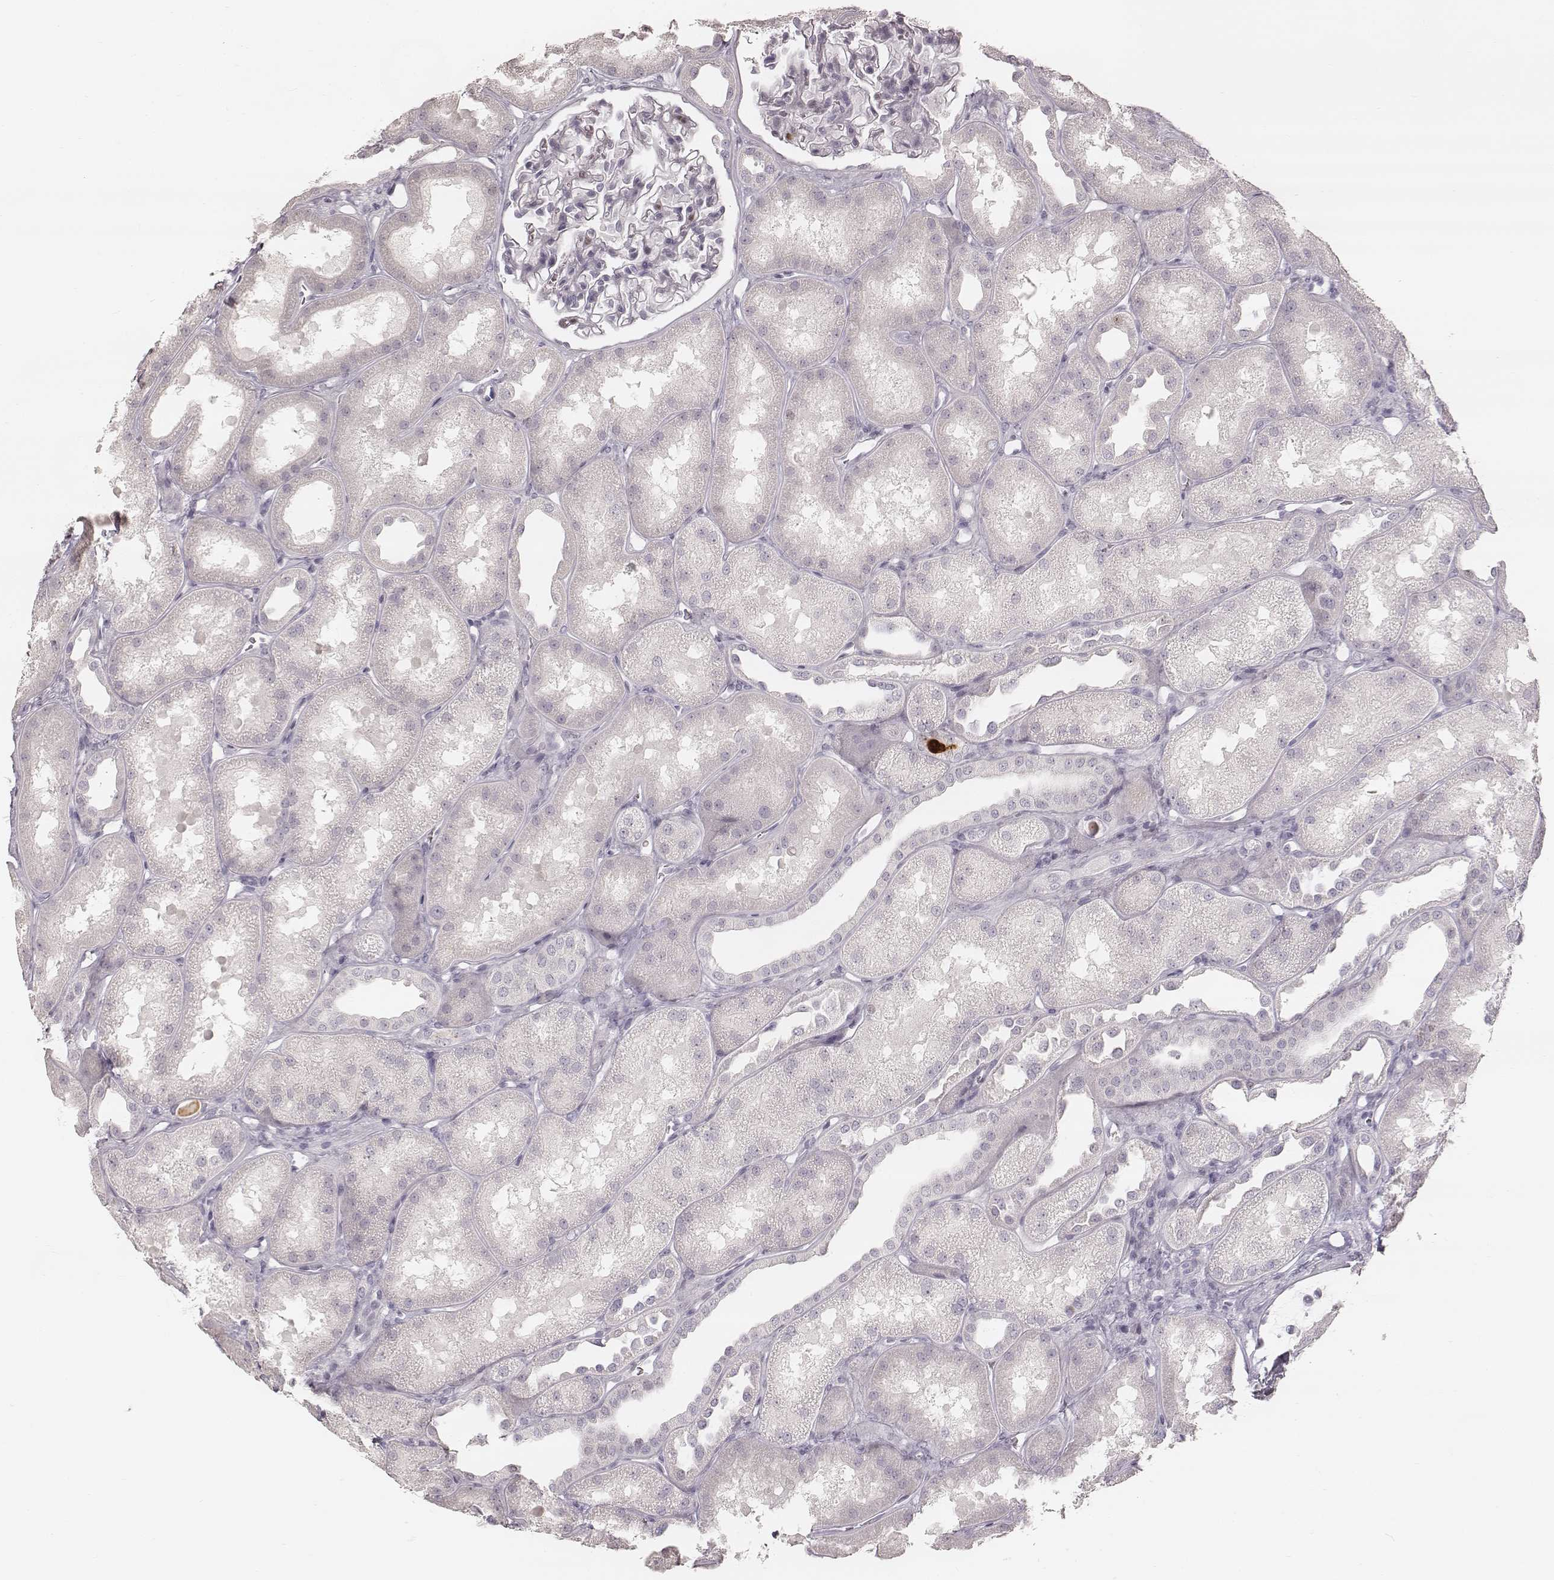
{"staining": {"intensity": "negative", "quantity": "none", "location": "none"}, "tissue": "kidney", "cell_type": "Cells in glomeruli", "image_type": "normal", "snomed": [{"axis": "morphology", "description": "Normal tissue, NOS"}, {"axis": "topography", "description": "Kidney"}], "caption": "Protein analysis of normal kidney displays no significant positivity in cells in glomeruli. (DAB (3,3'-diaminobenzidine) immunohistochemistry (IHC) visualized using brightfield microscopy, high magnification).", "gene": "TEX37", "patient": {"sex": "male", "age": 61}}